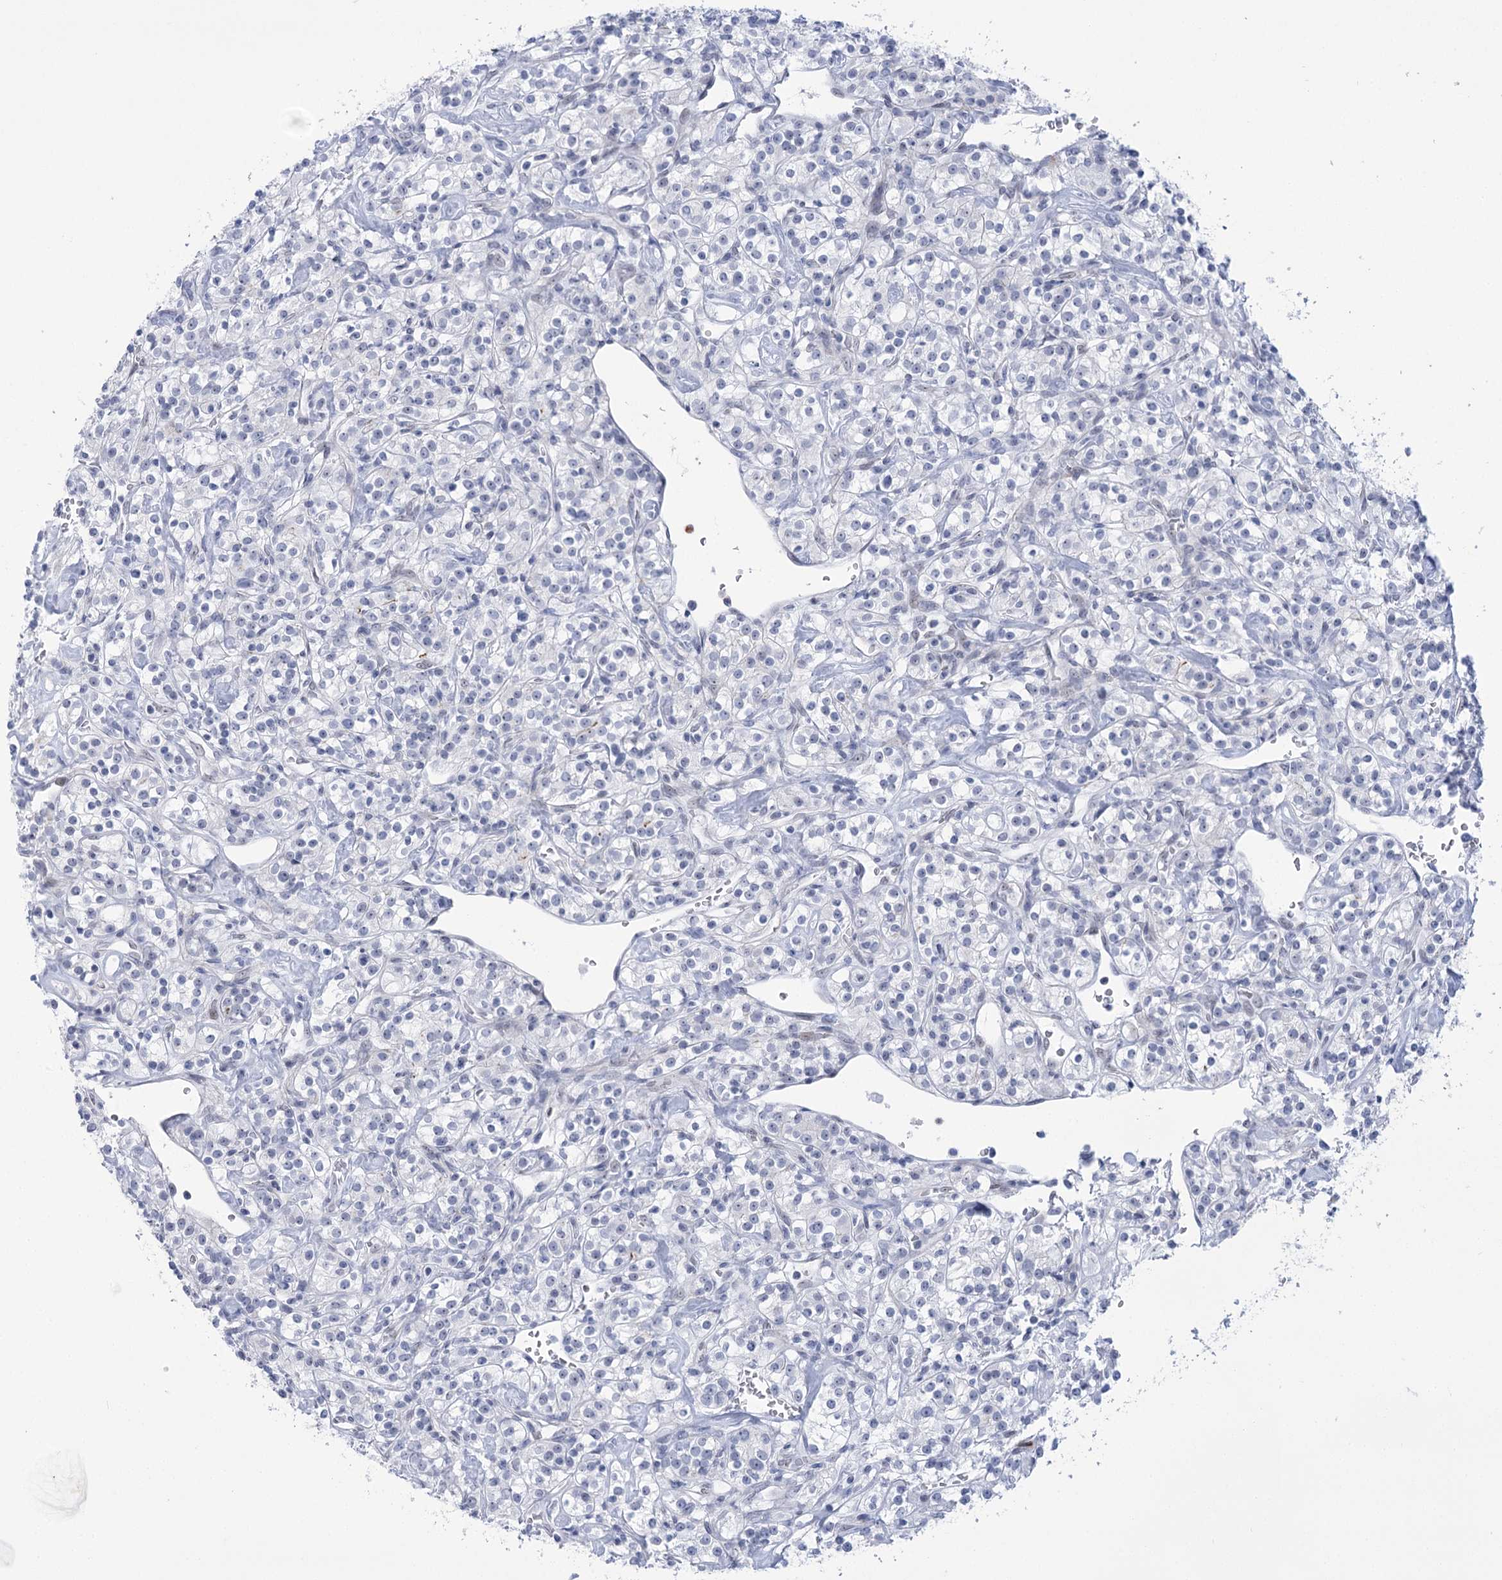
{"staining": {"intensity": "negative", "quantity": "none", "location": "none"}, "tissue": "renal cancer", "cell_type": "Tumor cells", "image_type": "cancer", "snomed": [{"axis": "morphology", "description": "Adenocarcinoma, NOS"}, {"axis": "topography", "description": "Kidney"}], "caption": "Immunohistochemistry (IHC) micrograph of renal cancer stained for a protein (brown), which demonstrates no positivity in tumor cells. (Stains: DAB (3,3'-diaminobenzidine) IHC with hematoxylin counter stain, Microscopy: brightfield microscopy at high magnification).", "gene": "HORMAD1", "patient": {"sex": "male", "age": 77}}